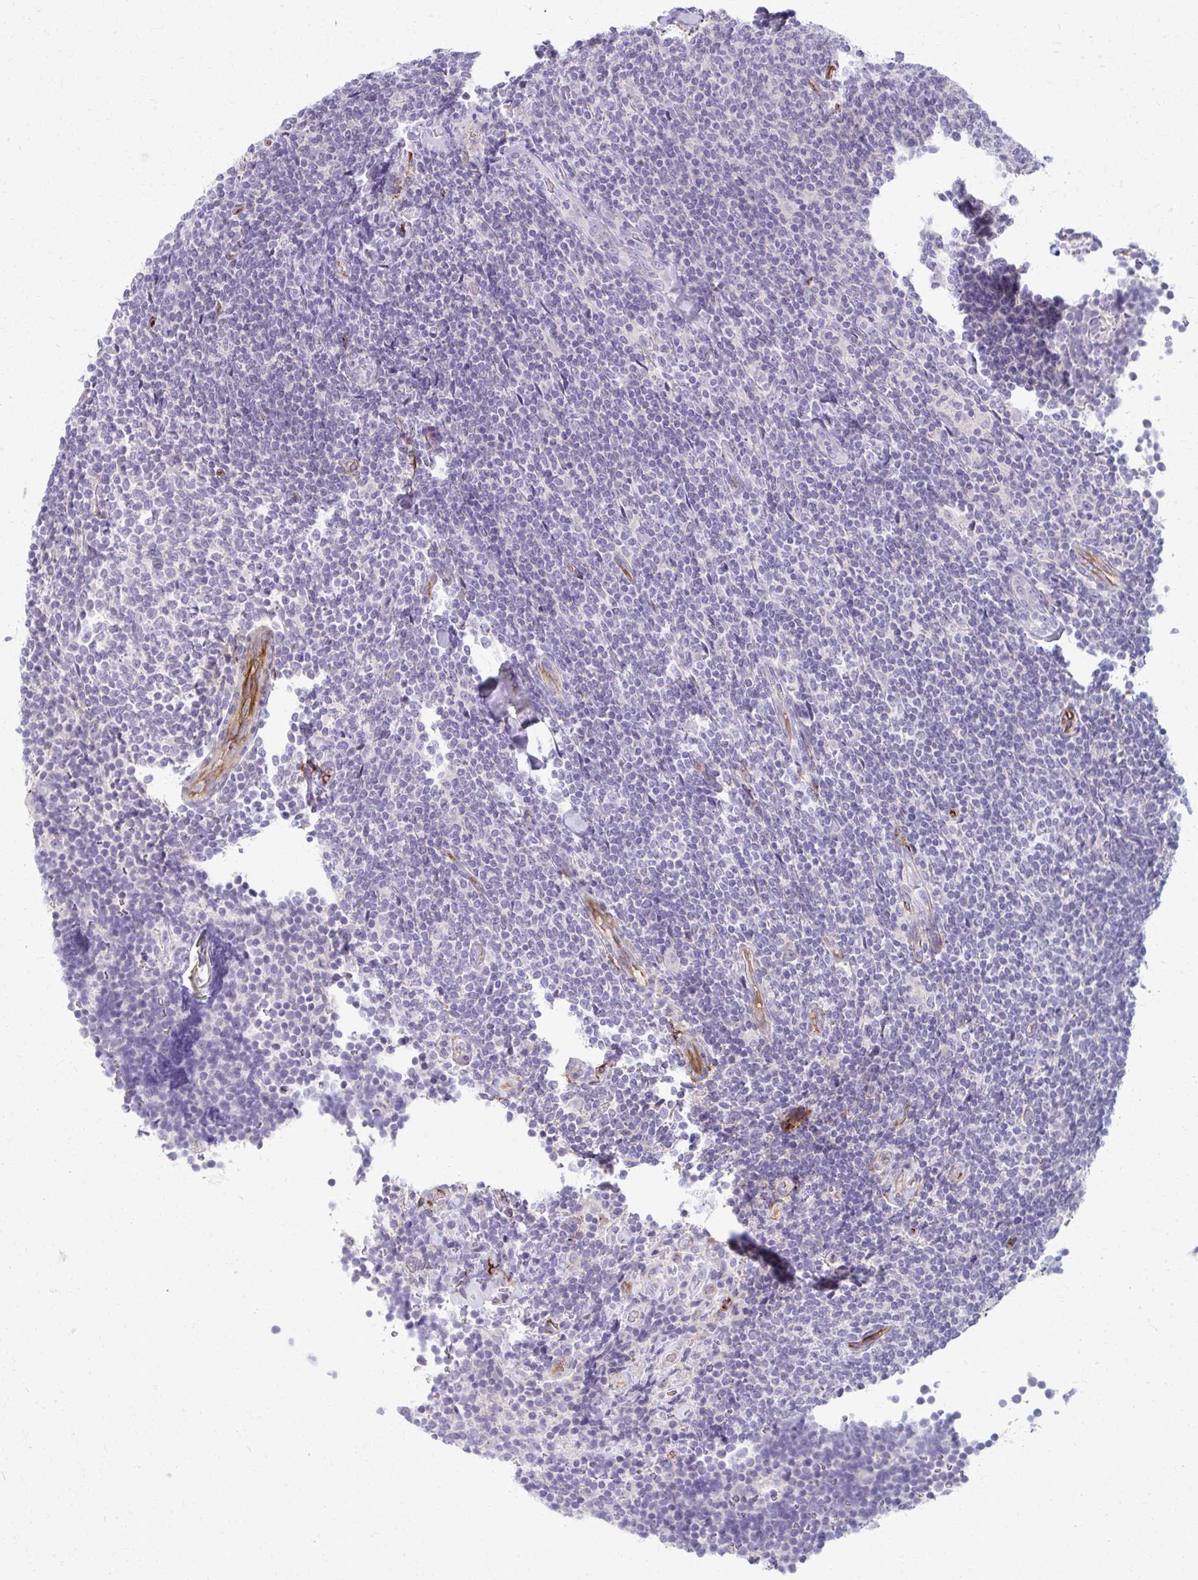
{"staining": {"intensity": "negative", "quantity": "none", "location": "none"}, "tissue": "lymphoma", "cell_type": "Tumor cells", "image_type": "cancer", "snomed": [{"axis": "morphology", "description": "Malignant lymphoma, non-Hodgkin's type, Low grade"}, {"axis": "topography", "description": "Lymph node"}], "caption": "An immunohistochemistry micrograph of lymphoma is shown. There is no staining in tumor cells of lymphoma.", "gene": "ADIPOQ", "patient": {"sex": "male", "age": 52}}